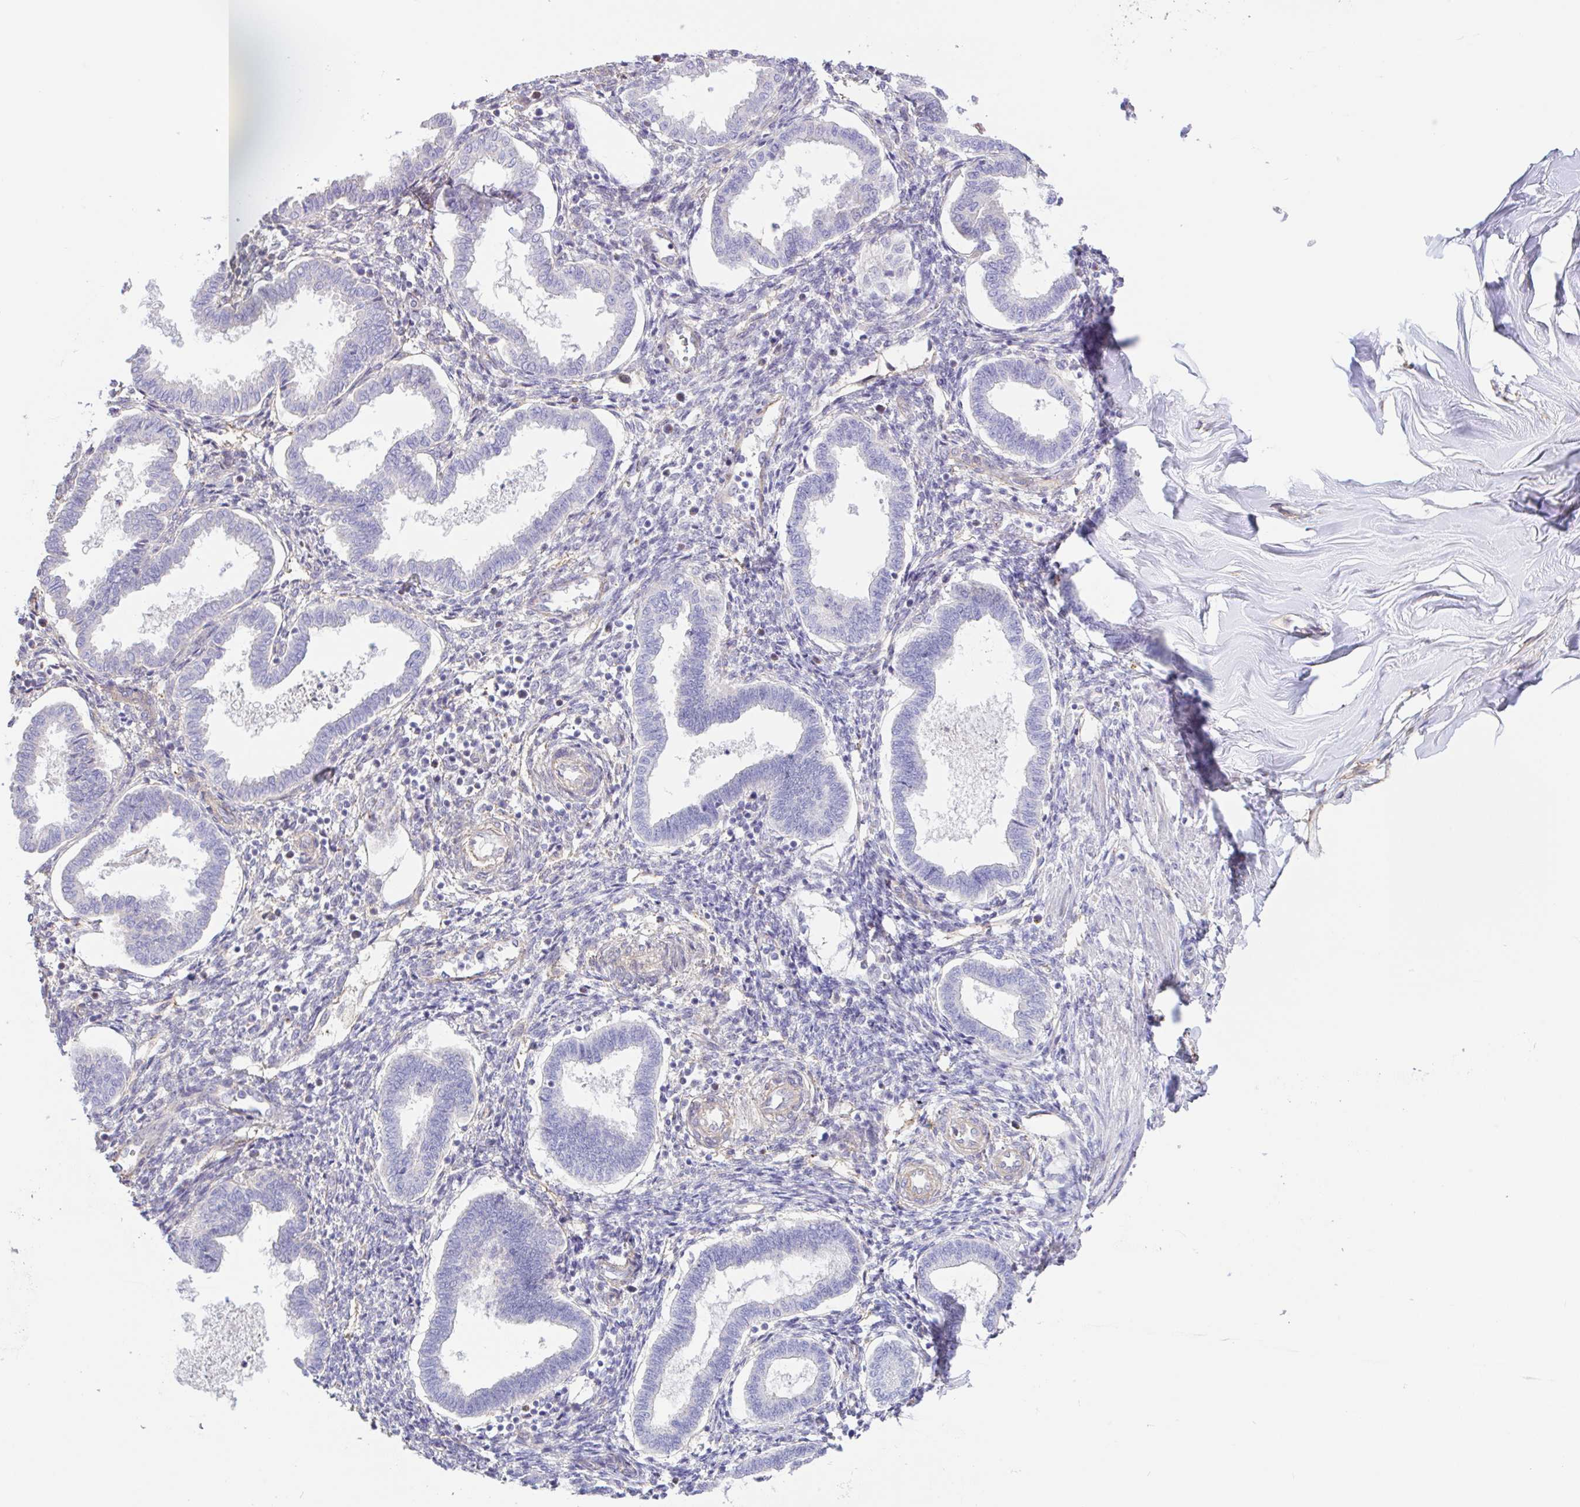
{"staining": {"intensity": "negative", "quantity": "none", "location": "none"}, "tissue": "endometrium", "cell_type": "Cells in endometrial stroma", "image_type": "normal", "snomed": [{"axis": "morphology", "description": "Normal tissue, NOS"}, {"axis": "topography", "description": "Endometrium"}], "caption": "This is an immunohistochemistry (IHC) histopathology image of normal endometrium. There is no staining in cells in endometrial stroma.", "gene": "PLCD4", "patient": {"sex": "female", "age": 24}}